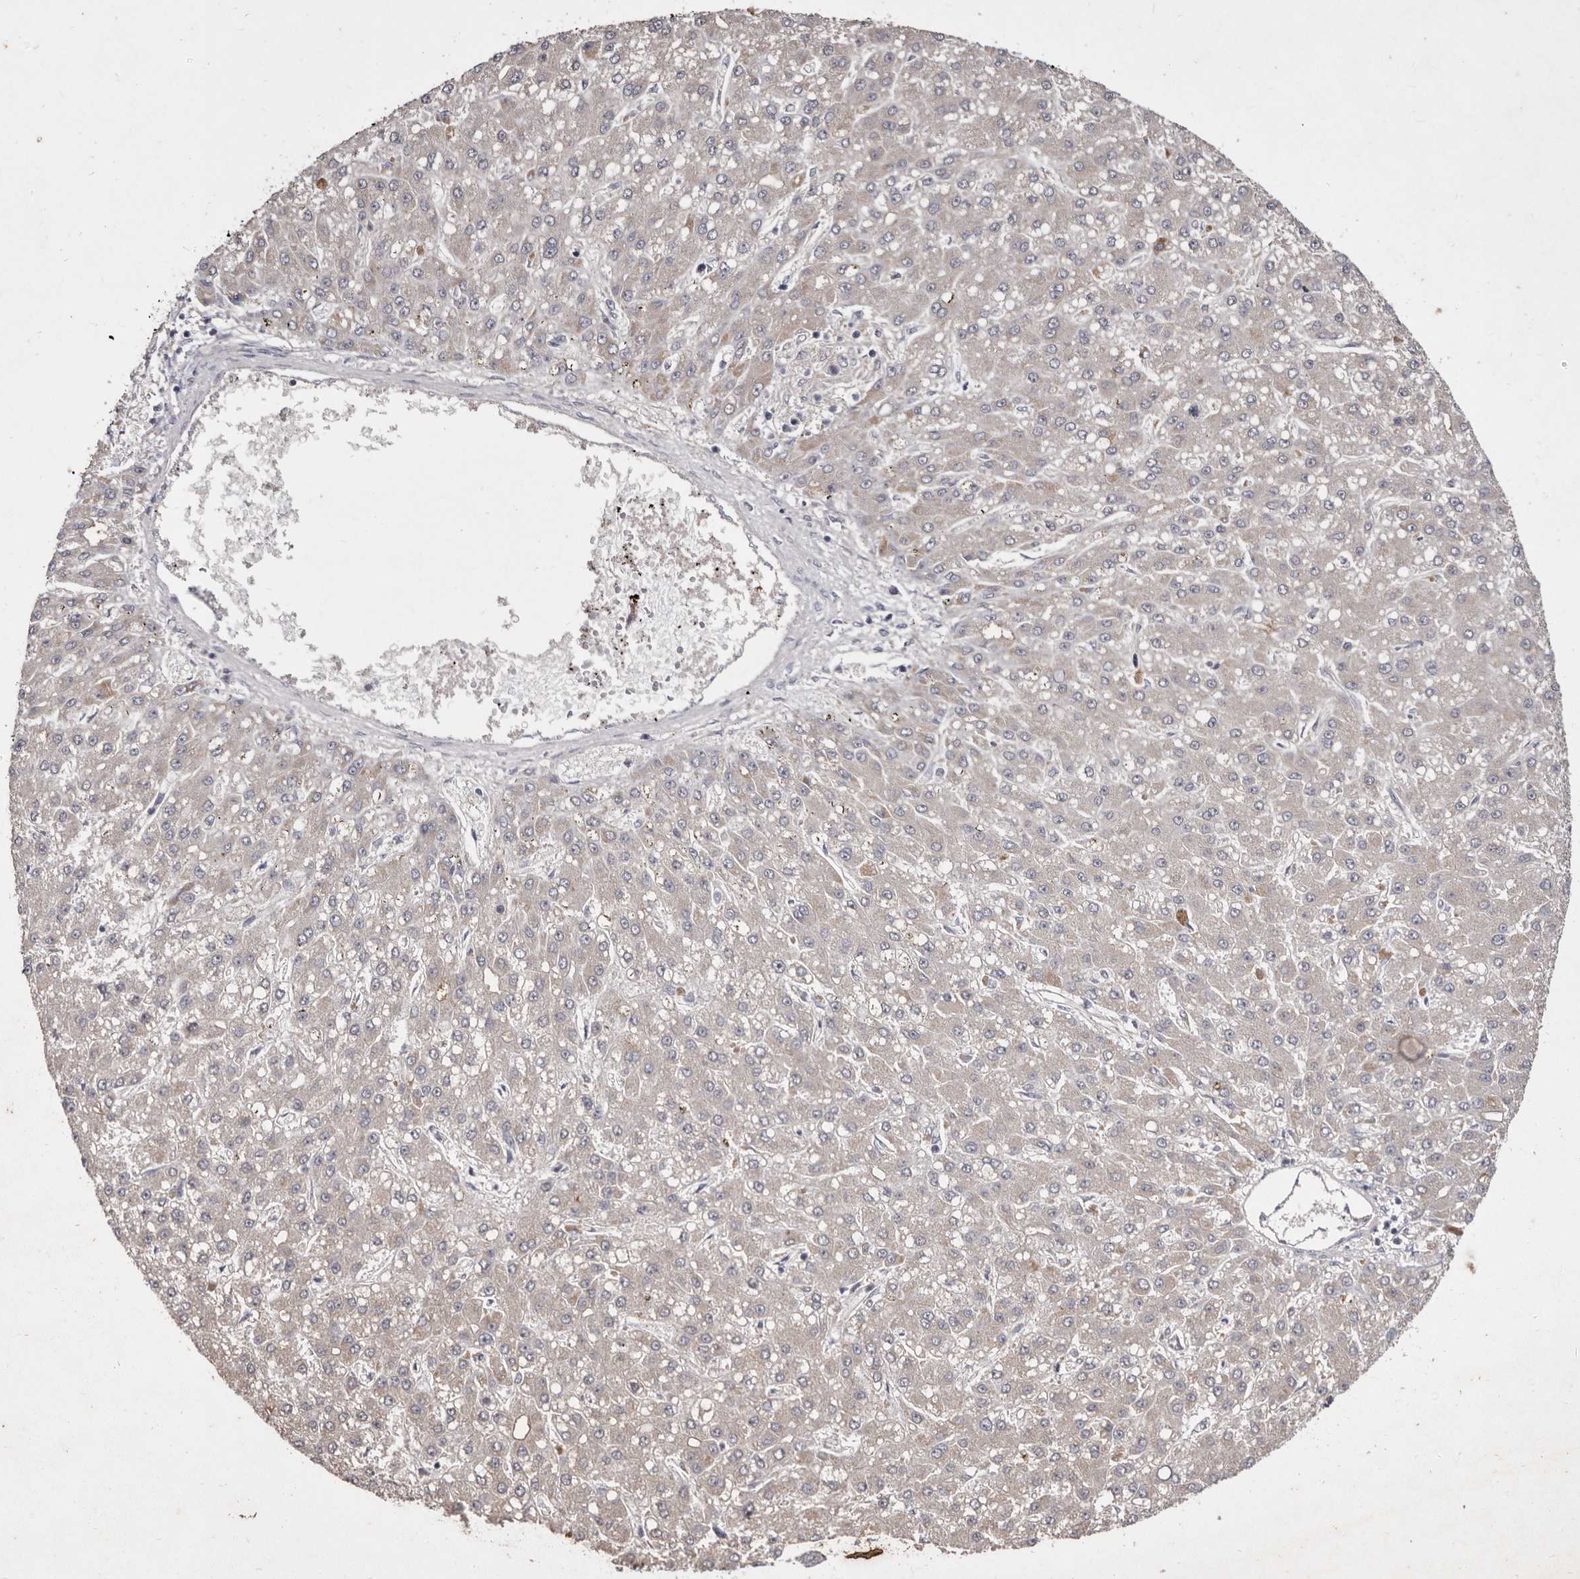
{"staining": {"intensity": "negative", "quantity": "none", "location": "none"}, "tissue": "liver cancer", "cell_type": "Tumor cells", "image_type": "cancer", "snomed": [{"axis": "morphology", "description": "Carcinoma, Hepatocellular, NOS"}, {"axis": "topography", "description": "Liver"}], "caption": "Tumor cells show no significant protein expression in liver cancer. (DAB immunohistochemistry (IHC) with hematoxylin counter stain).", "gene": "FLAD1", "patient": {"sex": "male", "age": 67}}